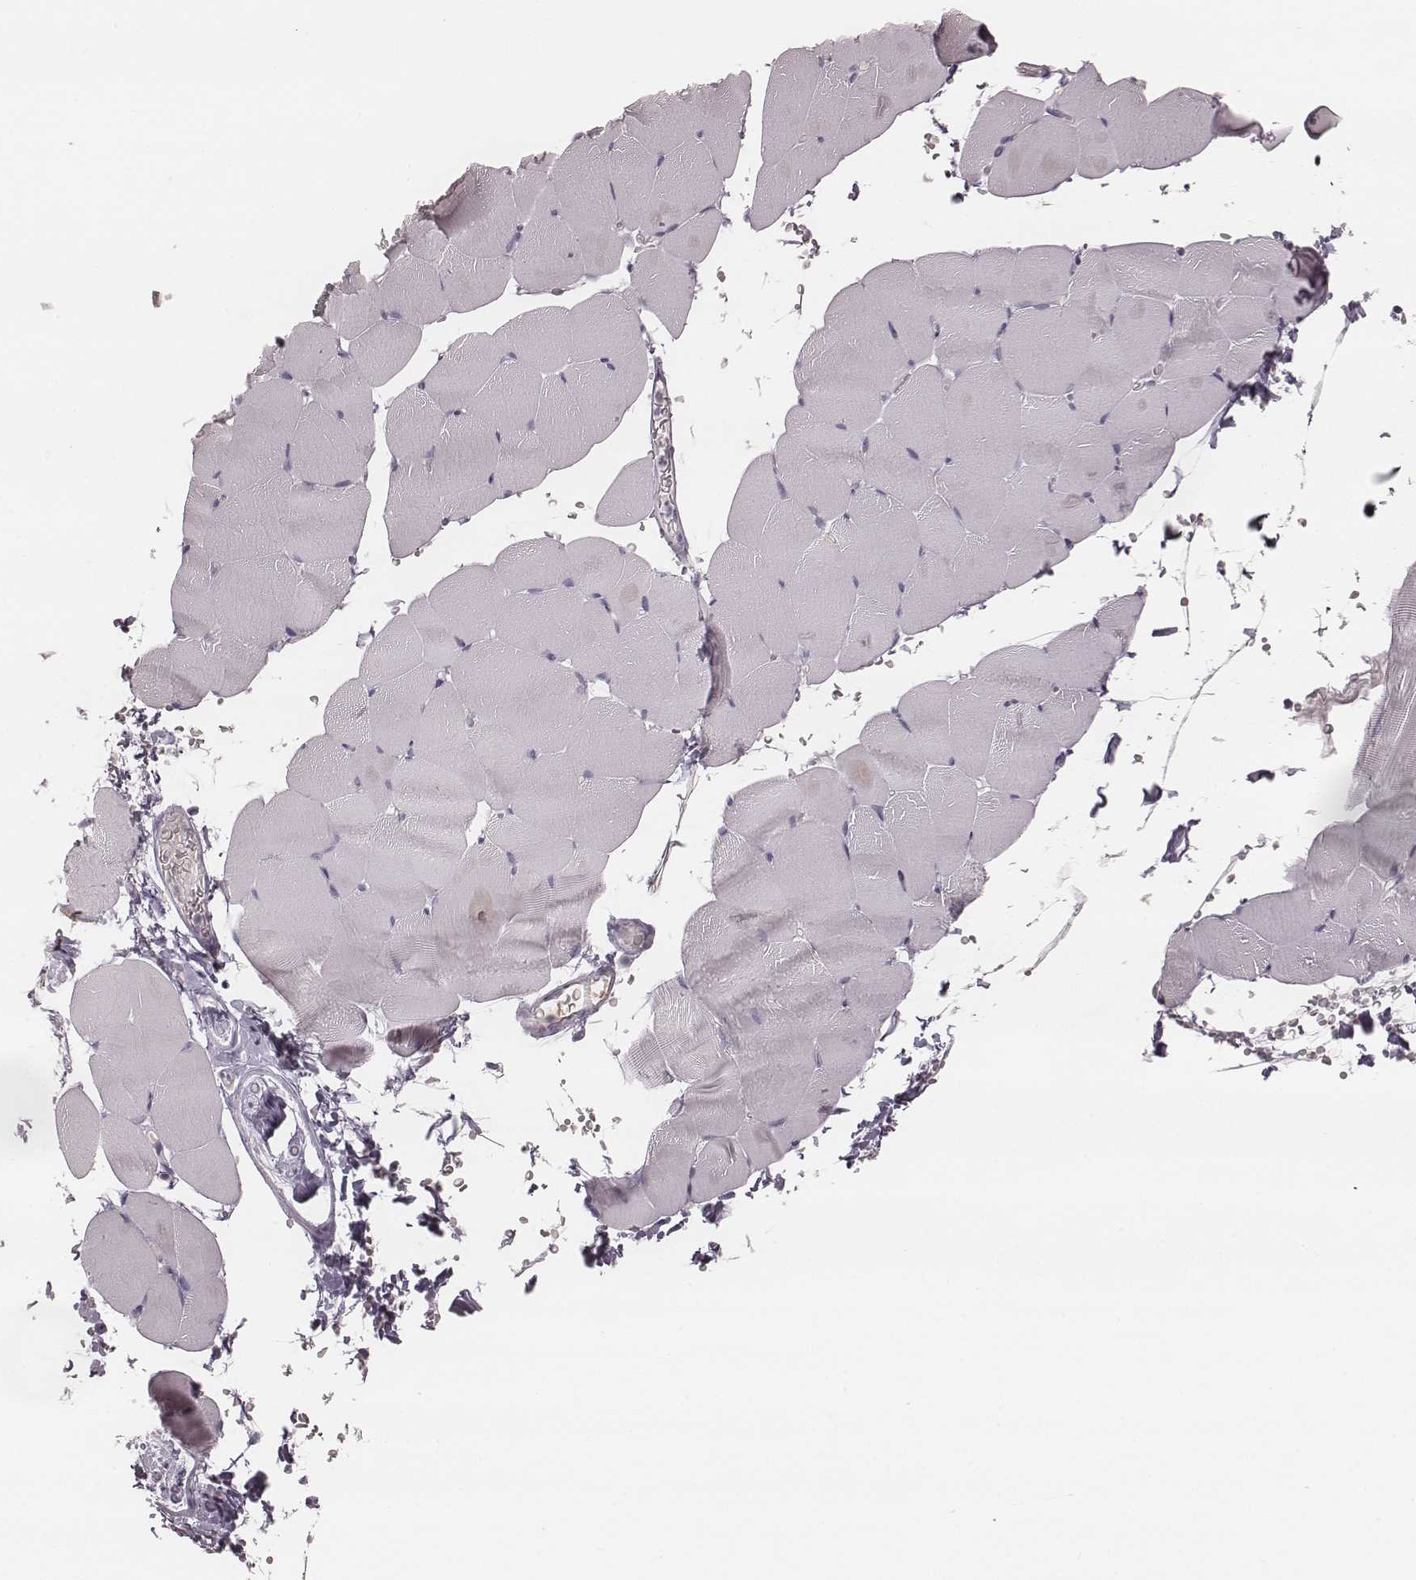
{"staining": {"intensity": "negative", "quantity": "none", "location": "none"}, "tissue": "skeletal muscle", "cell_type": "Myocytes", "image_type": "normal", "snomed": [{"axis": "morphology", "description": "Normal tissue, NOS"}, {"axis": "topography", "description": "Skeletal muscle"}], "caption": "Myocytes show no significant staining in normal skeletal muscle.", "gene": "SMIM24", "patient": {"sex": "female", "age": 37}}